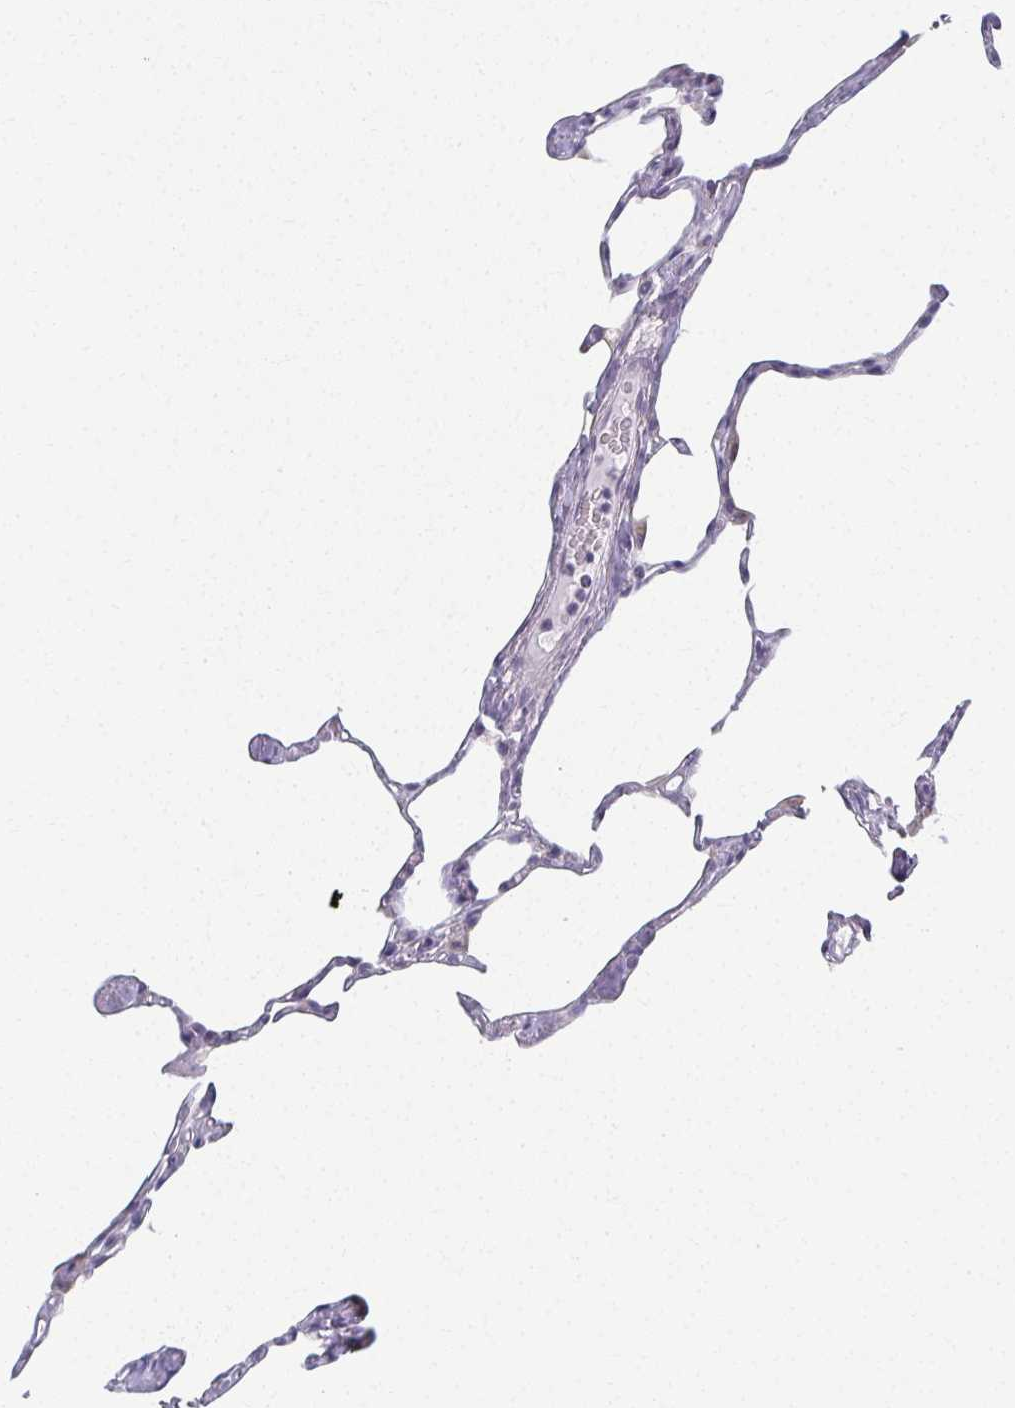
{"staining": {"intensity": "negative", "quantity": "none", "location": "none"}, "tissue": "lung", "cell_type": "Alveolar cells", "image_type": "normal", "snomed": [{"axis": "morphology", "description": "Normal tissue, NOS"}, {"axis": "topography", "description": "Lung"}], "caption": "There is no significant expression in alveolar cells of lung. (DAB immunohistochemistry visualized using brightfield microscopy, high magnification).", "gene": "CAMKV", "patient": {"sex": "male", "age": 65}}